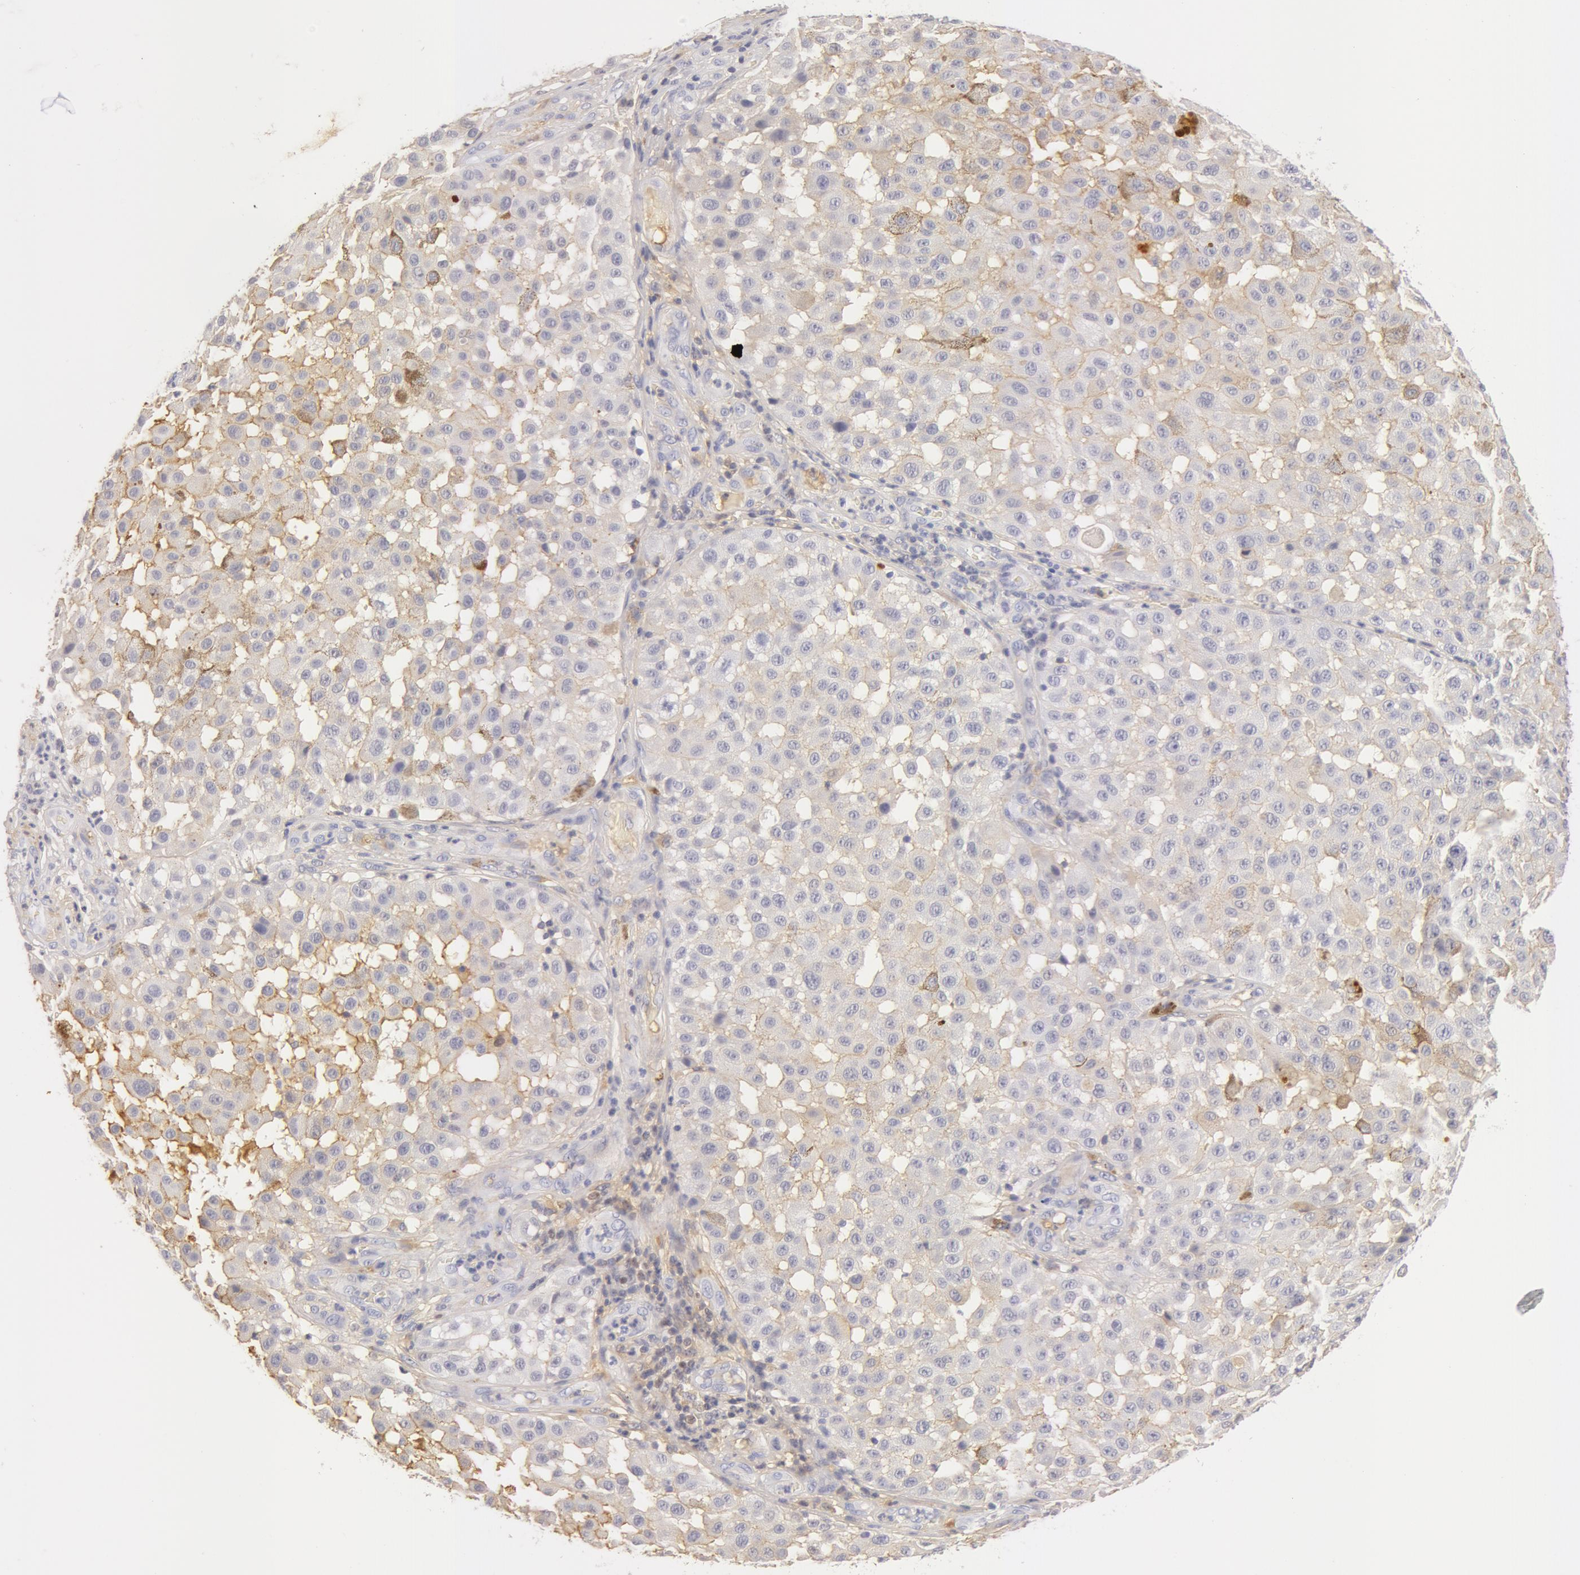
{"staining": {"intensity": "moderate", "quantity": "25%-75%", "location": "cytoplasmic/membranous"}, "tissue": "melanoma", "cell_type": "Tumor cells", "image_type": "cancer", "snomed": [{"axis": "morphology", "description": "Malignant melanoma, NOS"}, {"axis": "topography", "description": "Skin"}], "caption": "Malignant melanoma stained with a brown dye demonstrates moderate cytoplasmic/membranous positive expression in approximately 25%-75% of tumor cells.", "gene": "GC", "patient": {"sex": "female", "age": 64}}